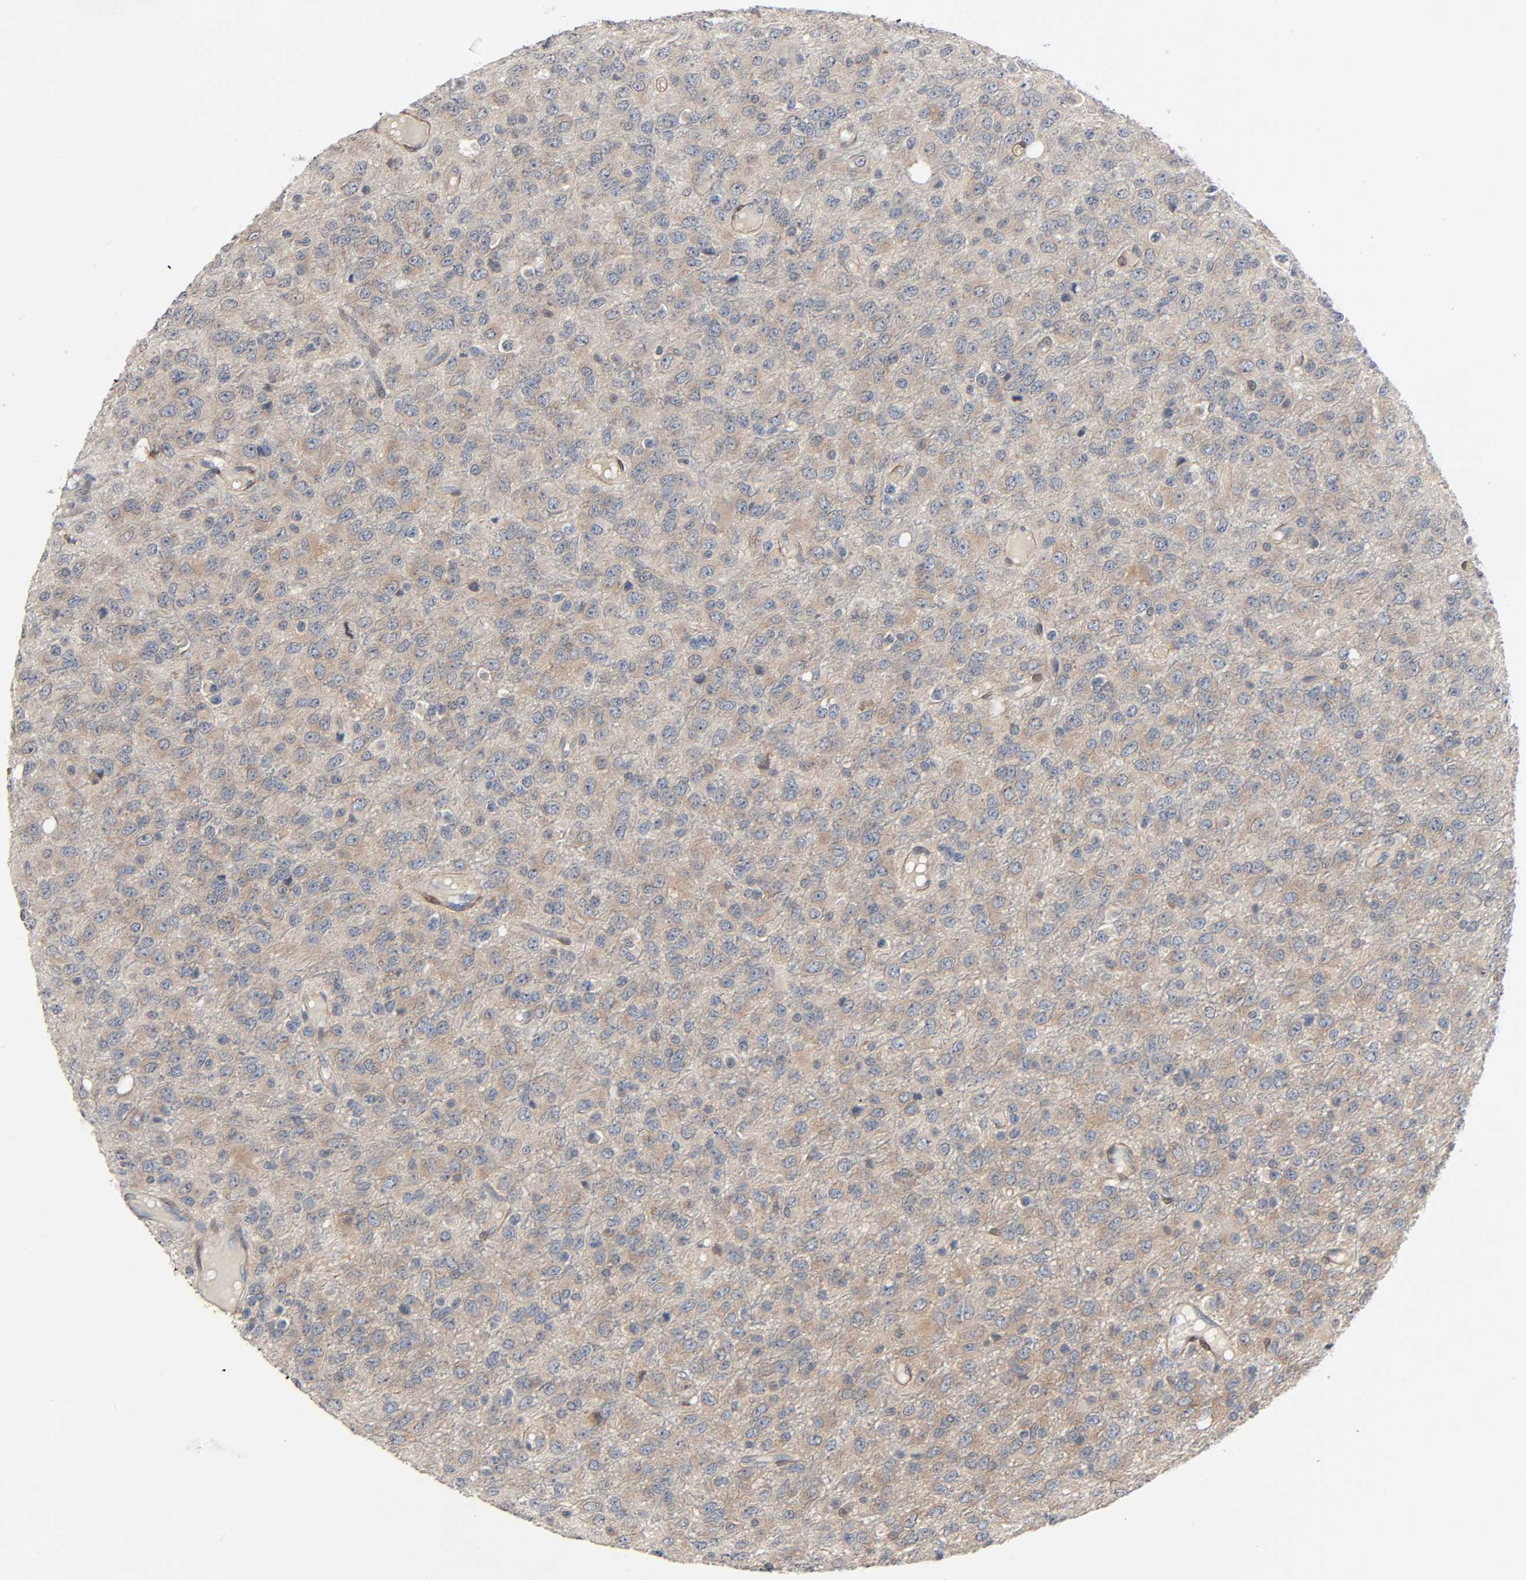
{"staining": {"intensity": "weak", "quantity": ">75%", "location": "cytoplasmic/membranous"}, "tissue": "glioma", "cell_type": "Tumor cells", "image_type": "cancer", "snomed": [{"axis": "morphology", "description": "Glioma, malignant, High grade"}, {"axis": "topography", "description": "pancreas cauda"}], "caption": "An immunohistochemistry (IHC) histopathology image of tumor tissue is shown. Protein staining in brown shows weak cytoplasmic/membranous positivity in malignant glioma (high-grade) within tumor cells. The staining is performed using DAB (3,3'-diaminobenzidine) brown chromogen to label protein expression. The nuclei are counter-stained blue using hematoxylin.", "gene": "PTK2", "patient": {"sex": "male", "age": 60}}